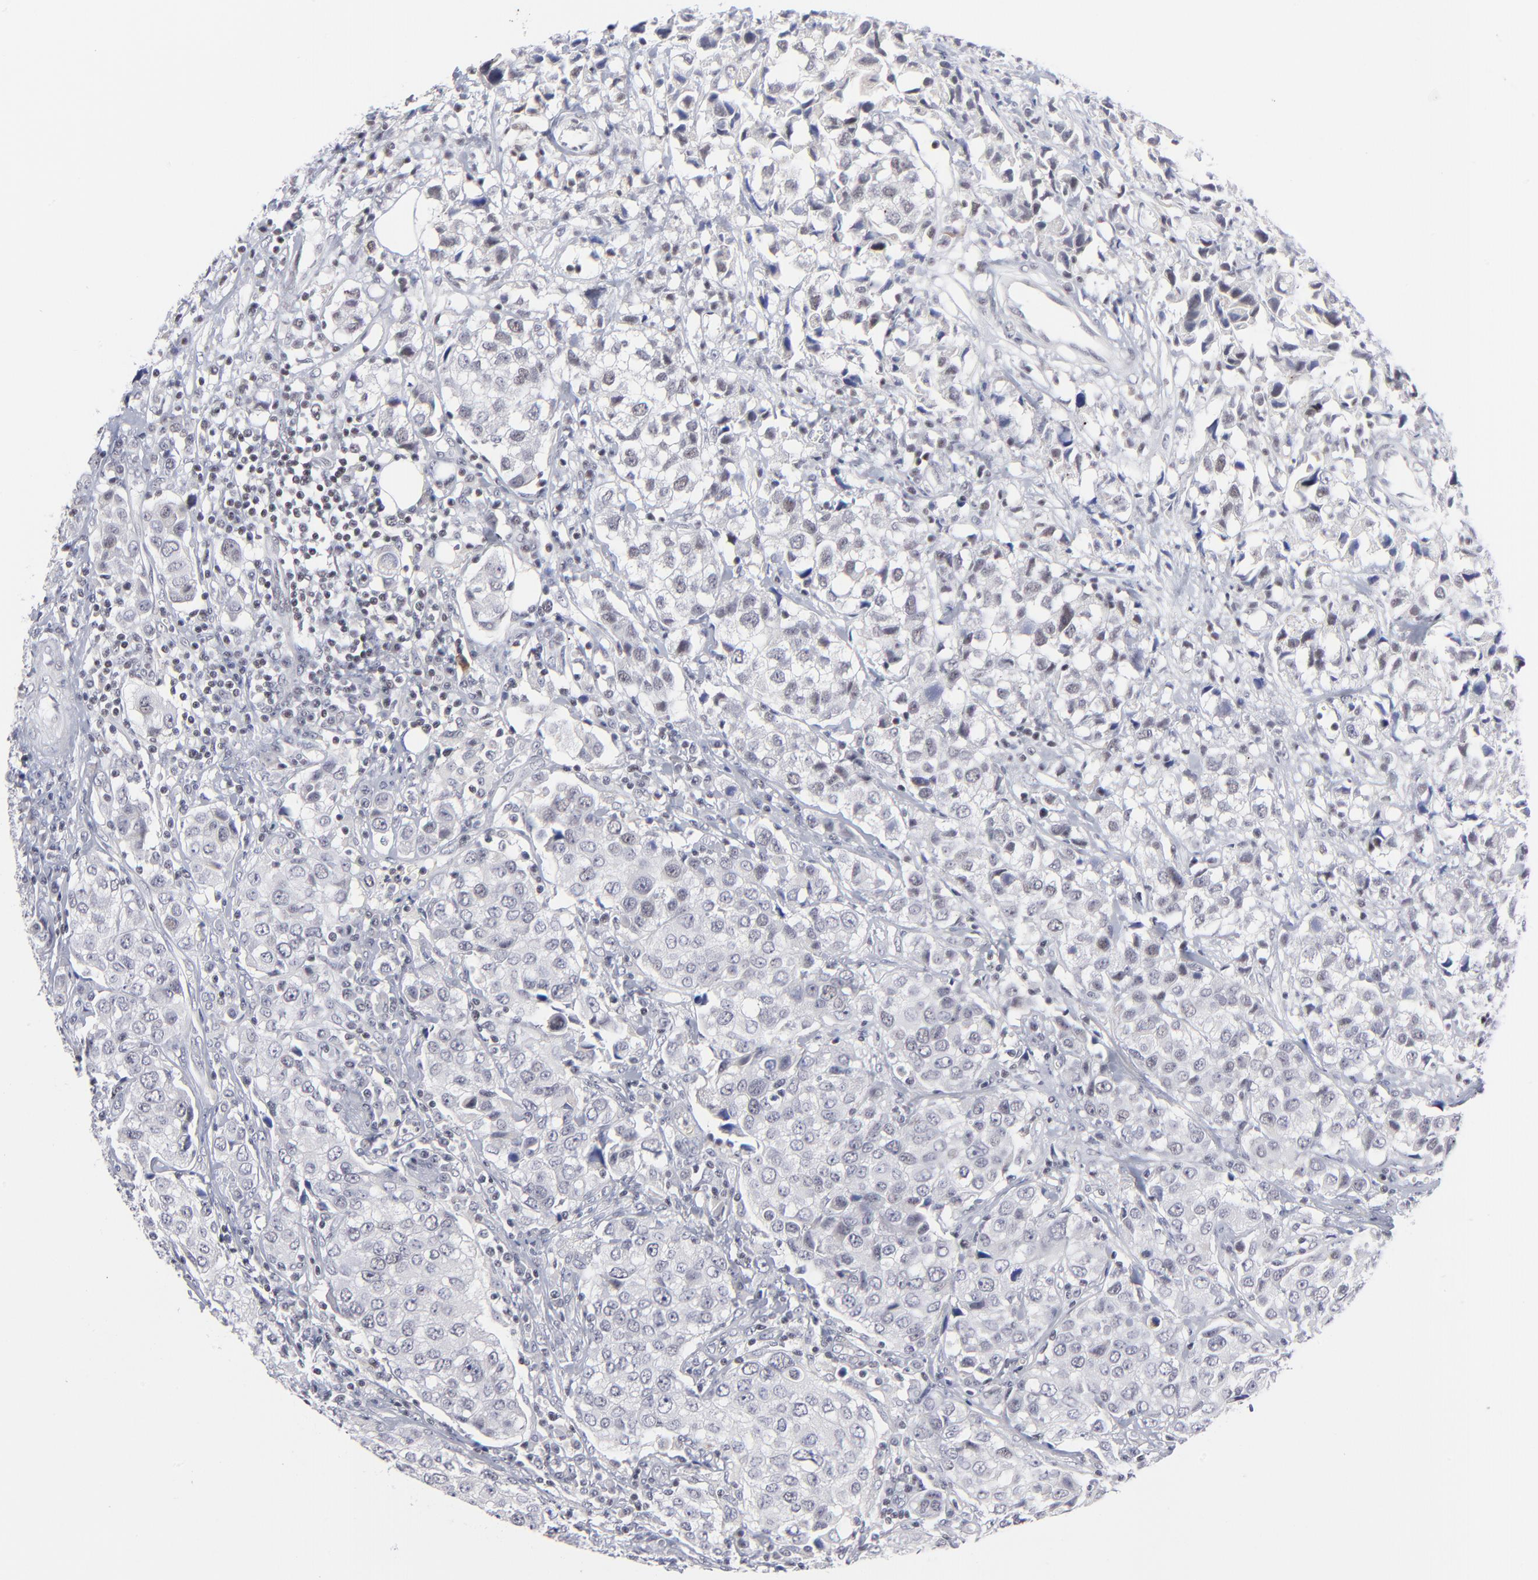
{"staining": {"intensity": "negative", "quantity": "none", "location": "none"}, "tissue": "urothelial cancer", "cell_type": "Tumor cells", "image_type": "cancer", "snomed": [{"axis": "morphology", "description": "Urothelial carcinoma, High grade"}, {"axis": "topography", "description": "Urinary bladder"}], "caption": "Human high-grade urothelial carcinoma stained for a protein using immunohistochemistry (IHC) exhibits no expression in tumor cells.", "gene": "SP2", "patient": {"sex": "female", "age": 75}}